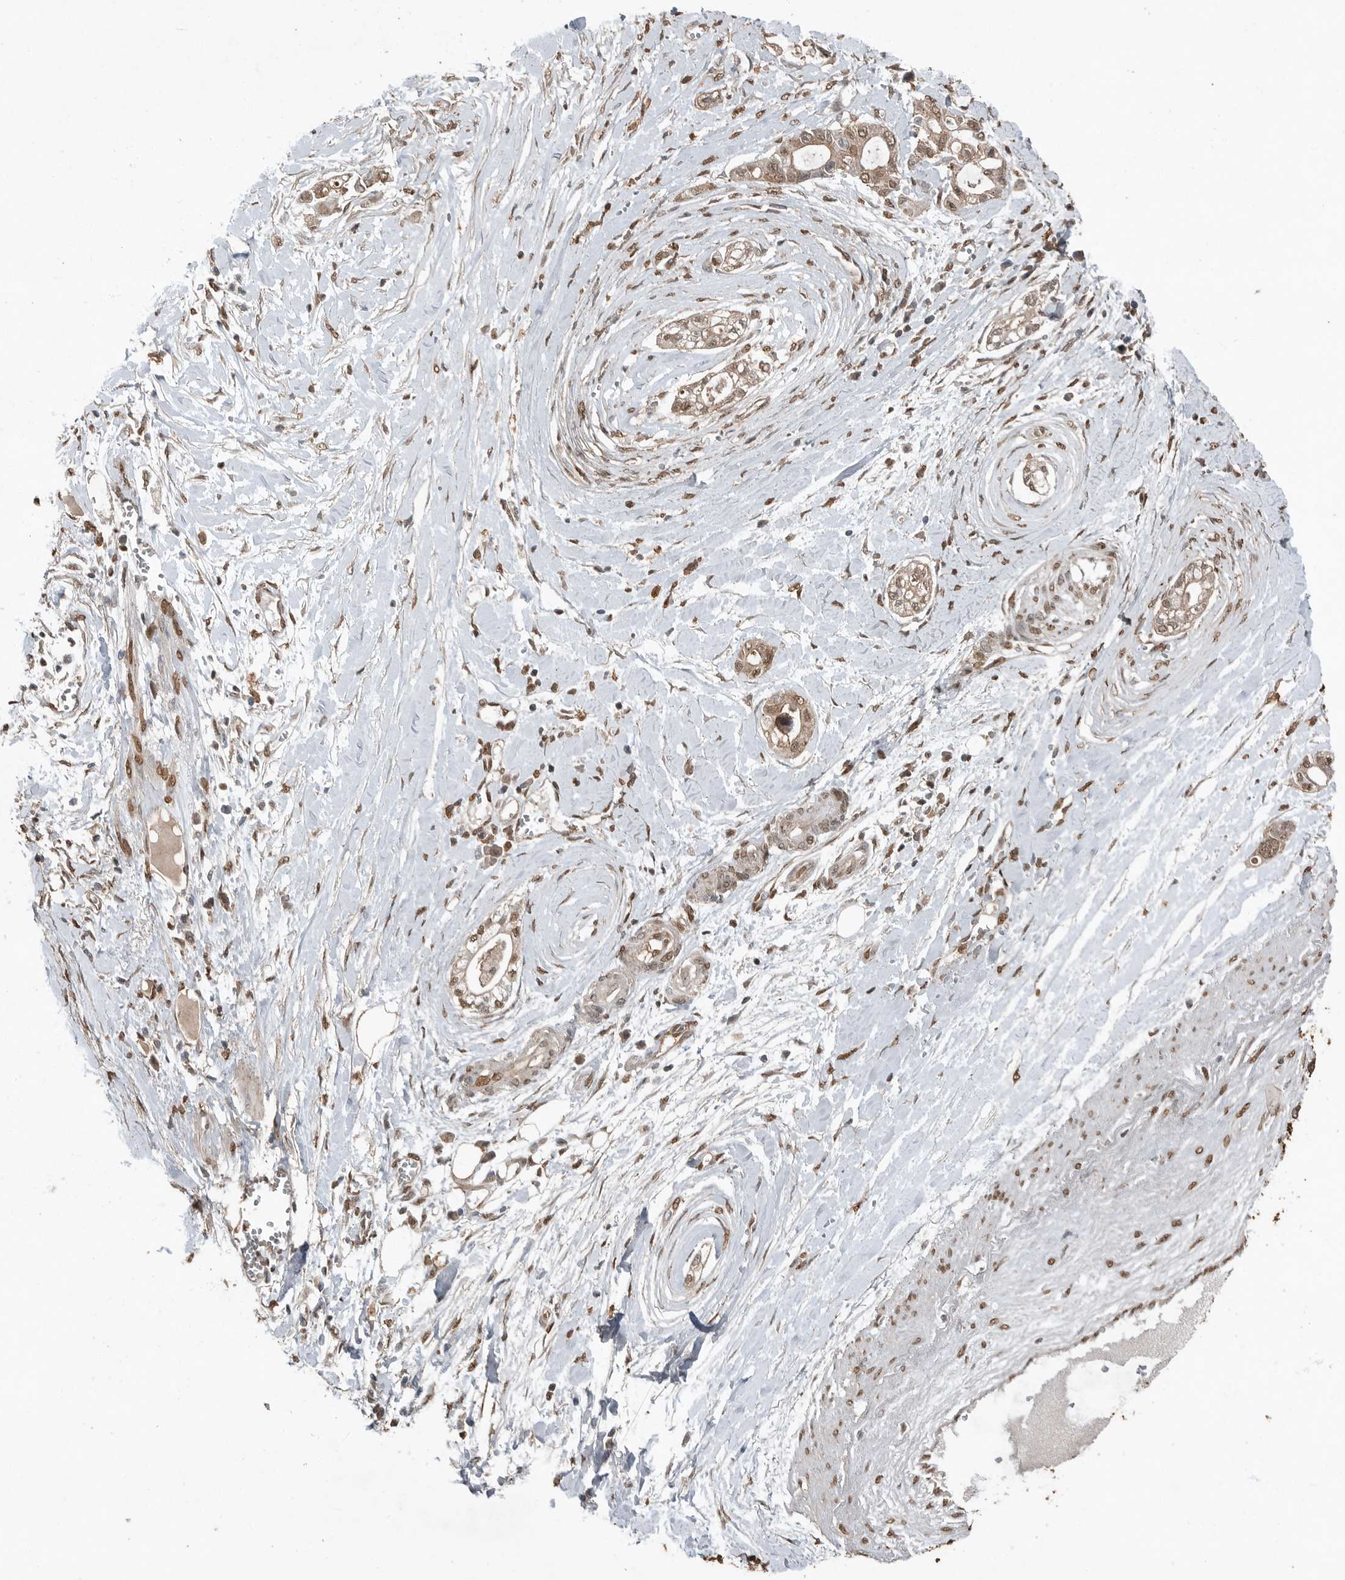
{"staining": {"intensity": "weak", "quantity": ">75%", "location": "cytoplasmic/membranous,nuclear"}, "tissue": "pancreatic cancer", "cell_type": "Tumor cells", "image_type": "cancer", "snomed": [{"axis": "morphology", "description": "Adenocarcinoma, NOS"}, {"axis": "topography", "description": "Pancreas"}], "caption": "A micrograph of human adenocarcinoma (pancreatic) stained for a protein reveals weak cytoplasmic/membranous and nuclear brown staining in tumor cells.", "gene": "BLZF1", "patient": {"sex": "male", "age": 68}}